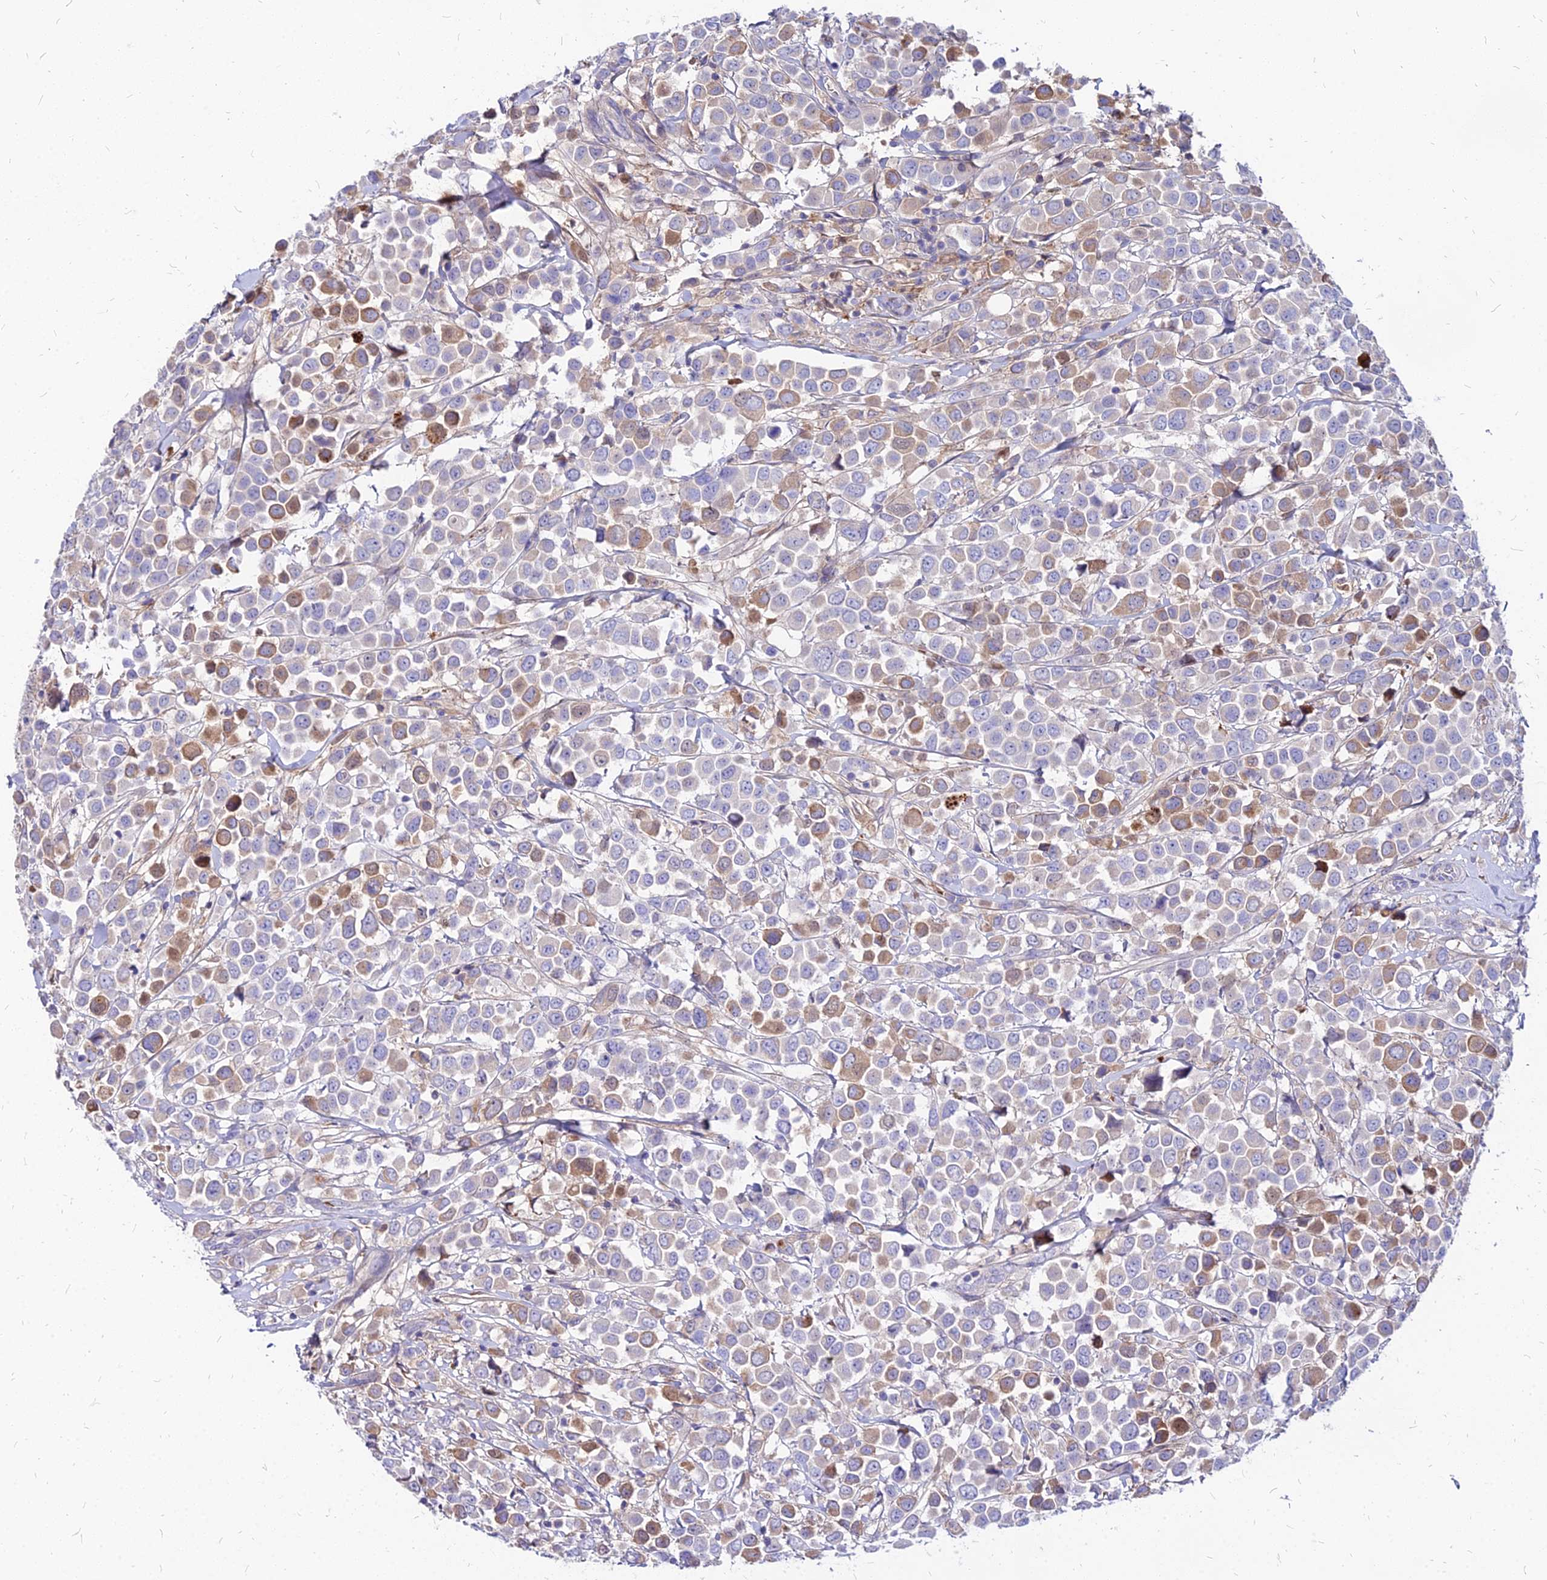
{"staining": {"intensity": "moderate", "quantity": "<25%", "location": "cytoplasmic/membranous"}, "tissue": "breast cancer", "cell_type": "Tumor cells", "image_type": "cancer", "snomed": [{"axis": "morphology", "description": "Duct carcinoma"}, {"axis": "topography", "description": "Breast"}], "caption": "Tumor cells demonstrate low levels of moderate cytoplasmic/membranous expression in about <25% of cells in infiltrating ductal carcinoma (breast).", "gene": "ACSM6", "patient": {"sex": "female", "age": 61}}